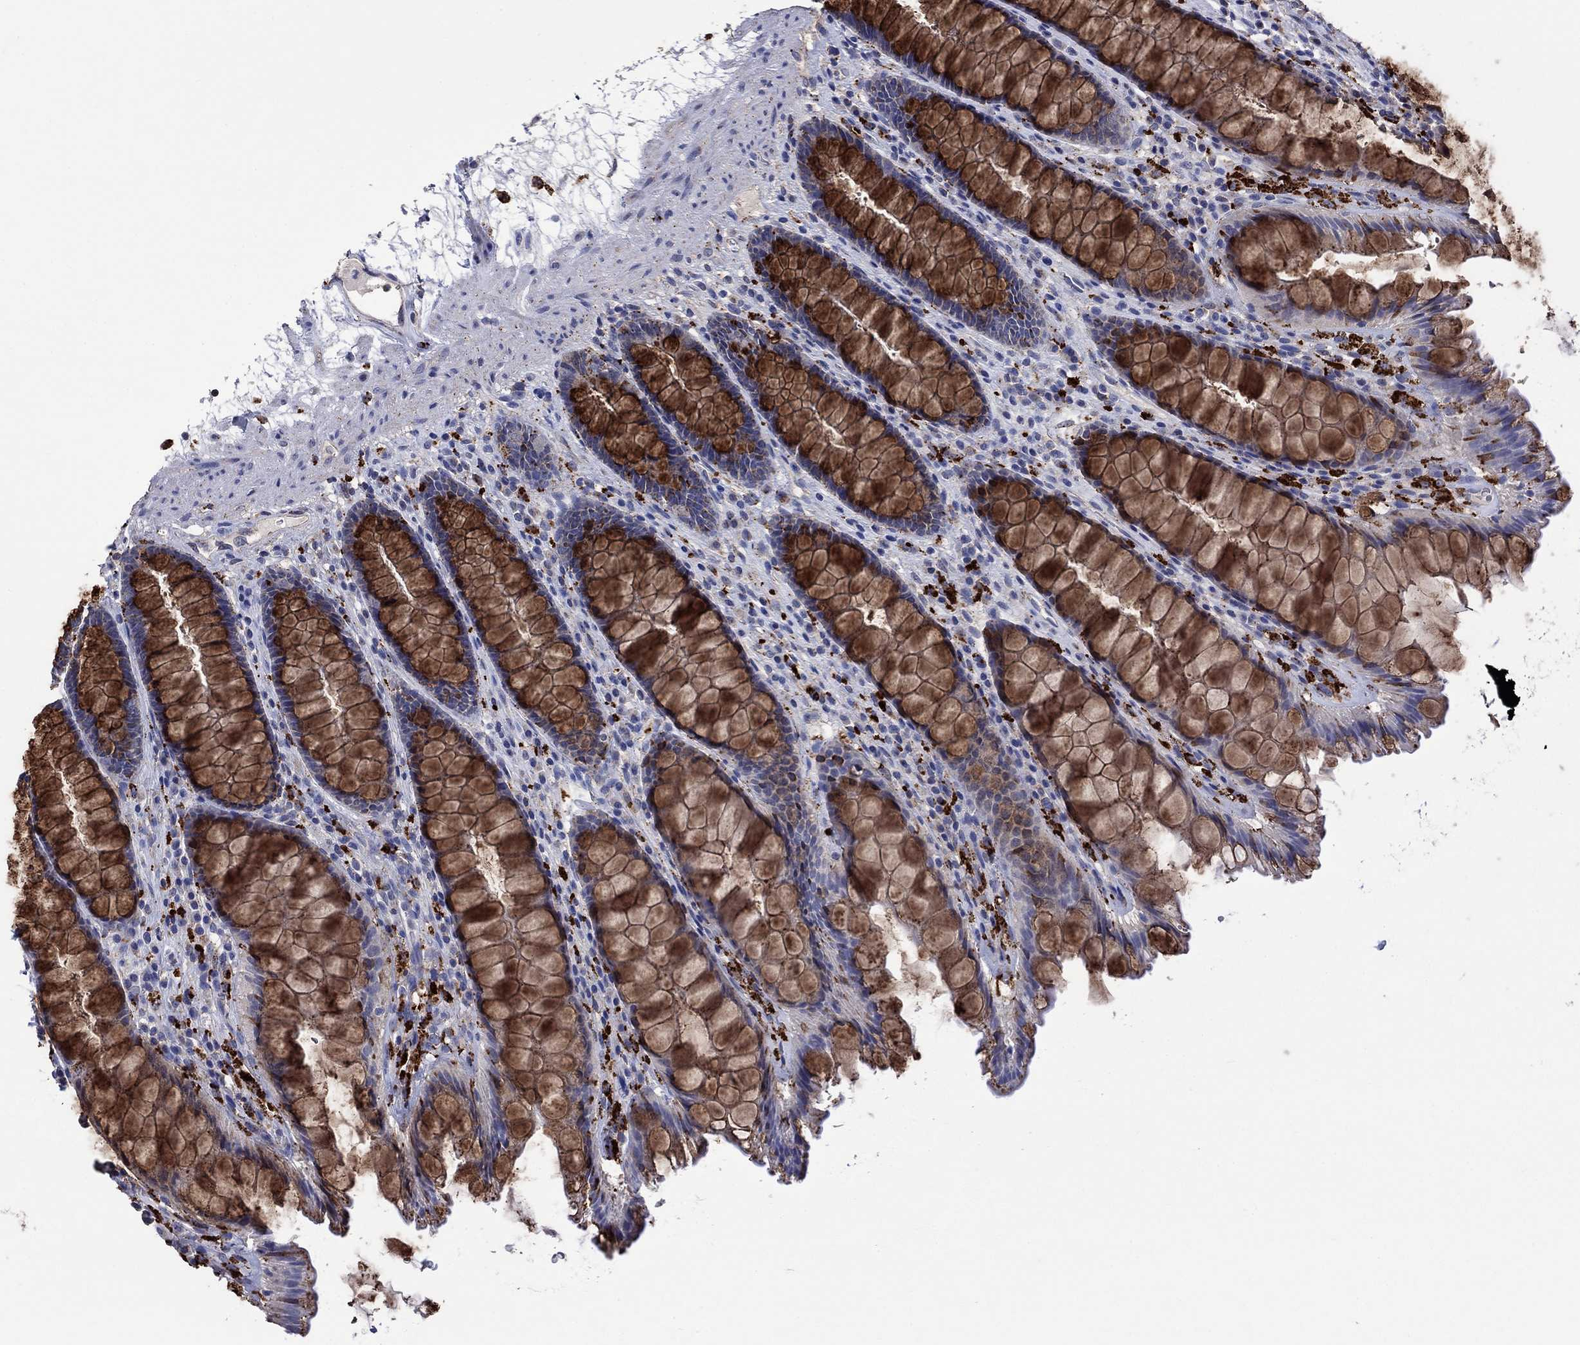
{"staining": {"intensity": "strong", "quantity": ">75%", "location": "cytoplasmic/membranous"}, "tissue": "rectum", "cell_type": "Glandular cells", "image_type": "normal", "snomed": [{"axis": "morphology", "description": "Normal tissue, NOS"}, {"axis": "topography", "description": "Rectum"}], "caption": "The micrograph exhibits immunohistochemical staining of unremarkable rectum. There is strong cytoplasmic/membranous staining is identified in approximately >75% of glandular cells. (brown staining indicates protein expression, while blue staining denotes nuclei).", "gene": "CTSB", "patient": {"sex": "male", "age": 72}}